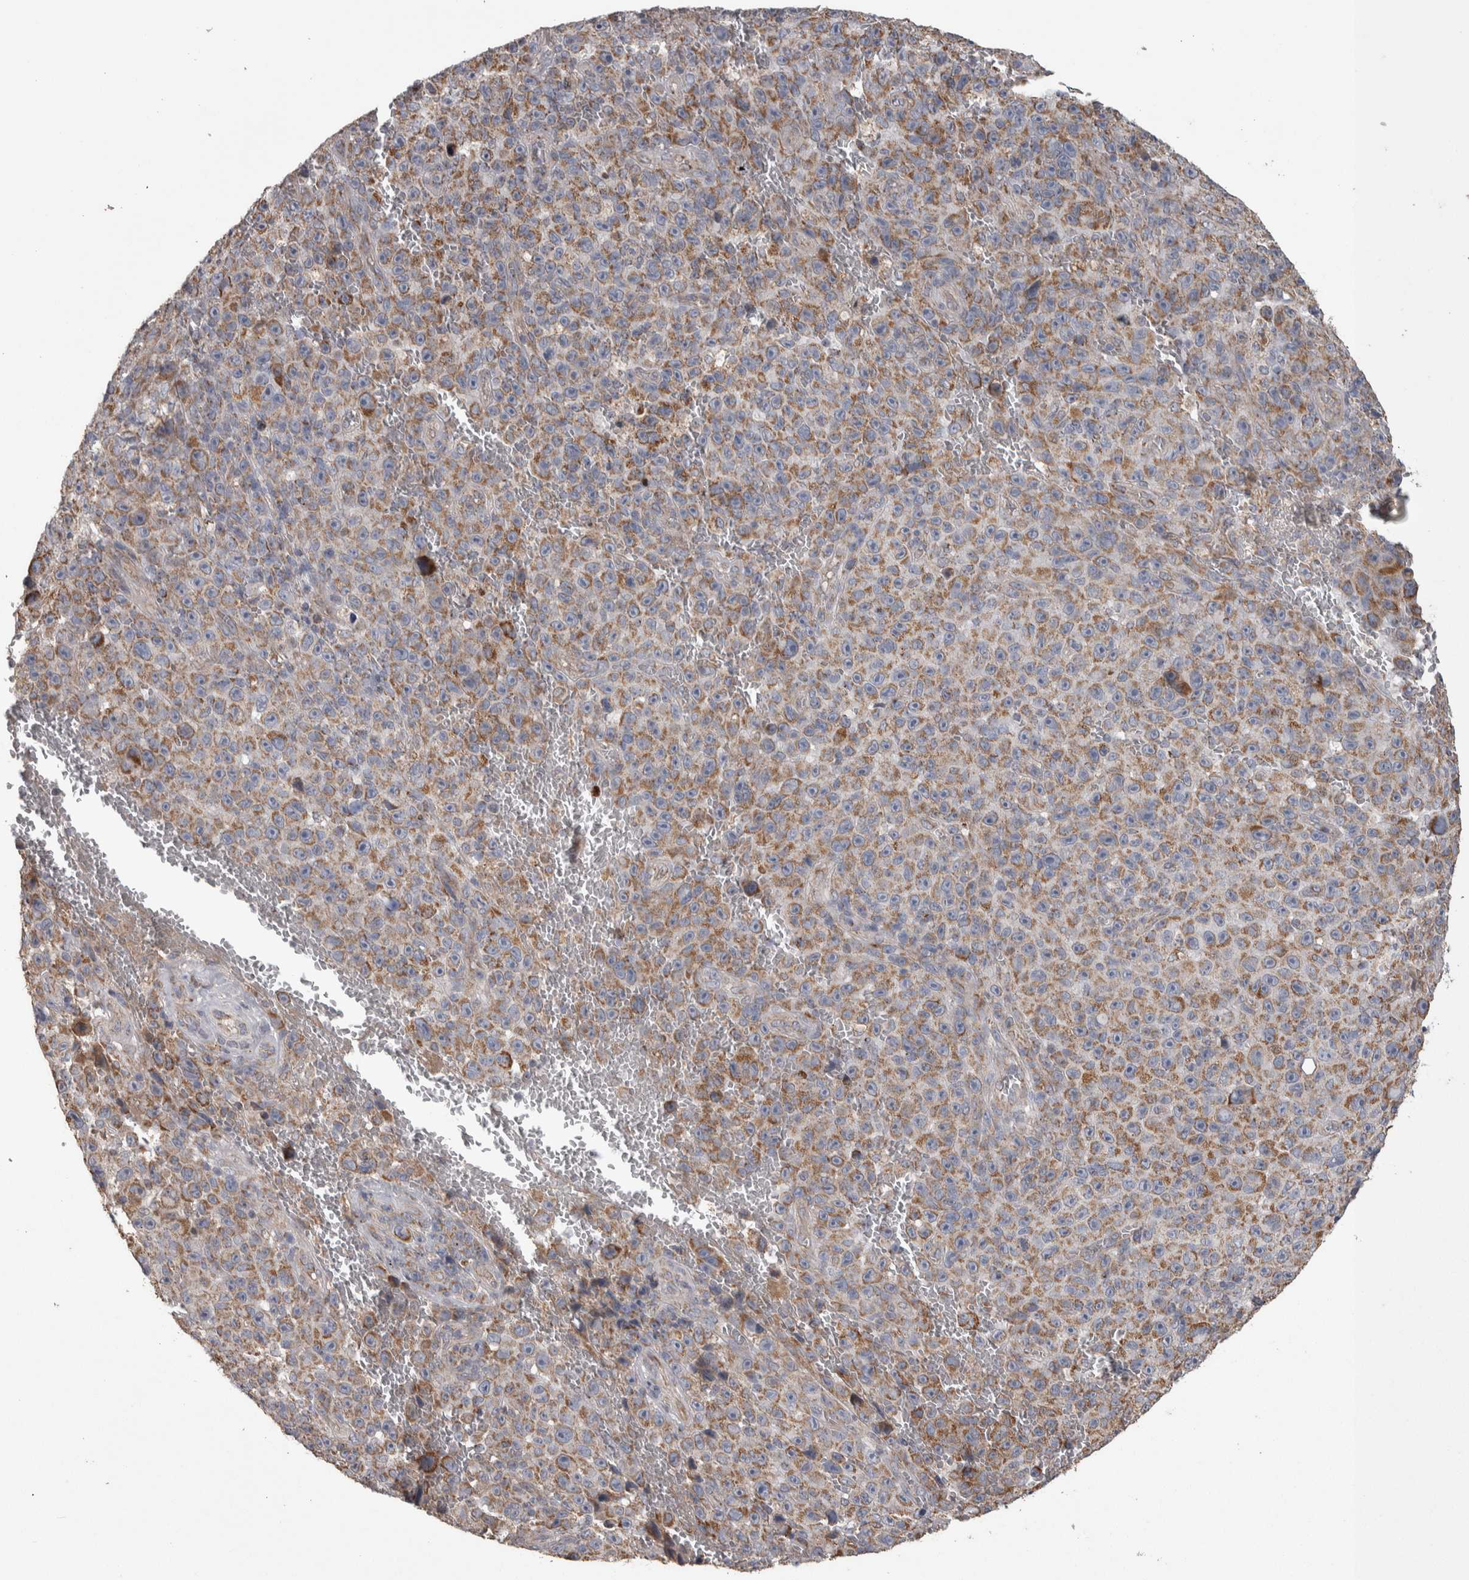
{"staining": {"intensity": "moderate", "quantity": ">75%", "location": "cytoplasmic/membranous"}, "tissue": "melanoma", "cell_type": "Tumor cells", "image_type": "cancer", "snomed": [{"axis": "morphology", "description": "Malignant melanoma, NOS"}, {"axis": "topography", "description": "Skin"}], "caption": "The photomicrograph displays a brown stain indicating the presence of a protein in the cytoplasmic/membranous of tumor cells in malignant melanoma.", "gene": "SCO1", "patient": {"sex": "female", "age": 82}}